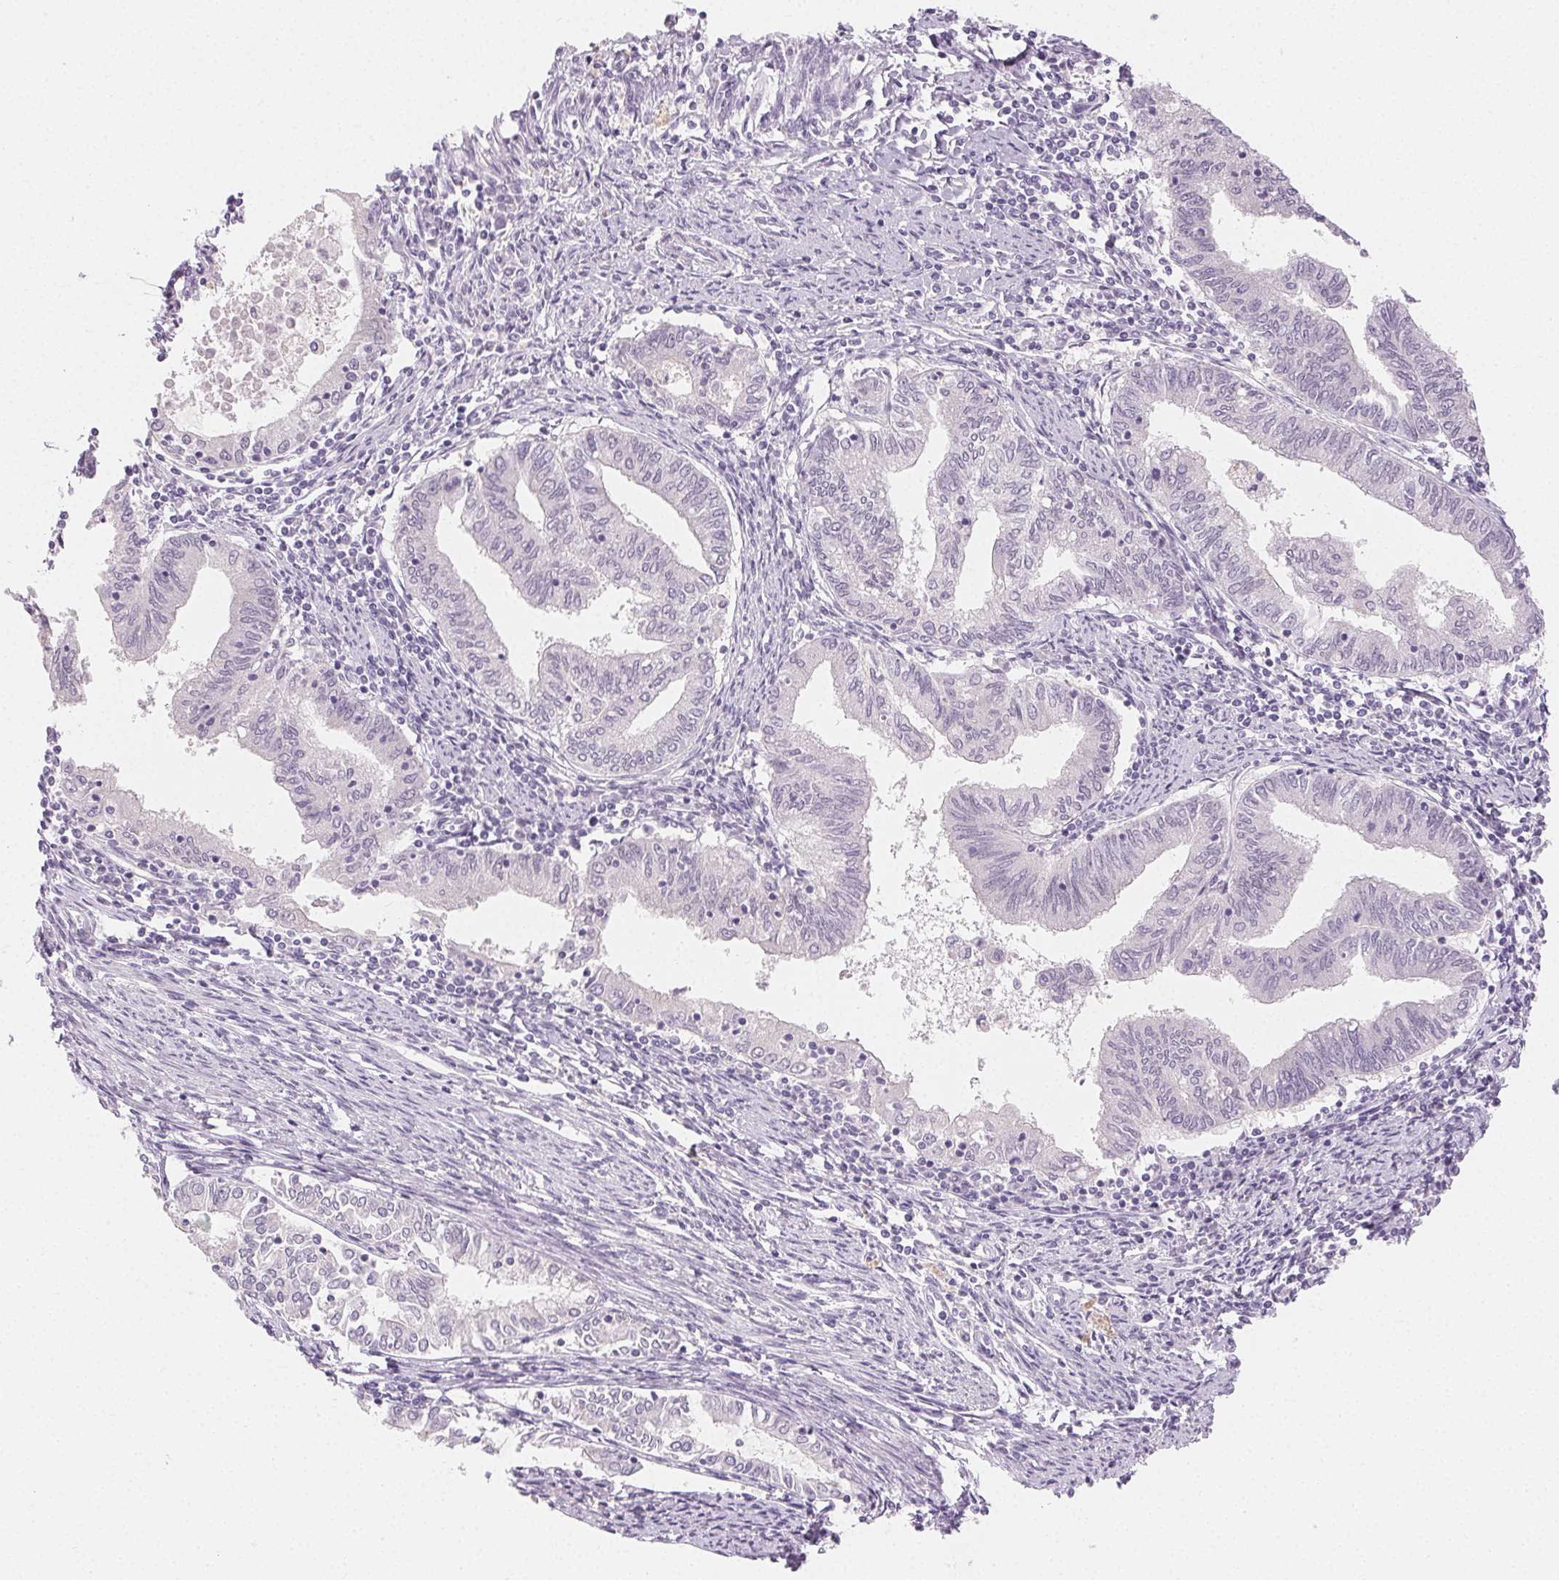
{"staining": {"intensity": "negative", "quantity": "none", "location": "none"}, "tissue": "endometrial cancer", "cell_type": "Tumor cells", "image_type": "cancer", "snomed": [{"axis": "morphology", "description": "Adenocarcinoma, NOS"}, {"axis": "topography", "description": "Endometrium"}], "caption": "High power microscopy micrograph of an immunohistochemistry (IHC) micrograph of endometrial cancer, revealing no significant positivity in tumor cells.", "gene": "SFTPD", "patient": {"sex": "female", "age": 79}}